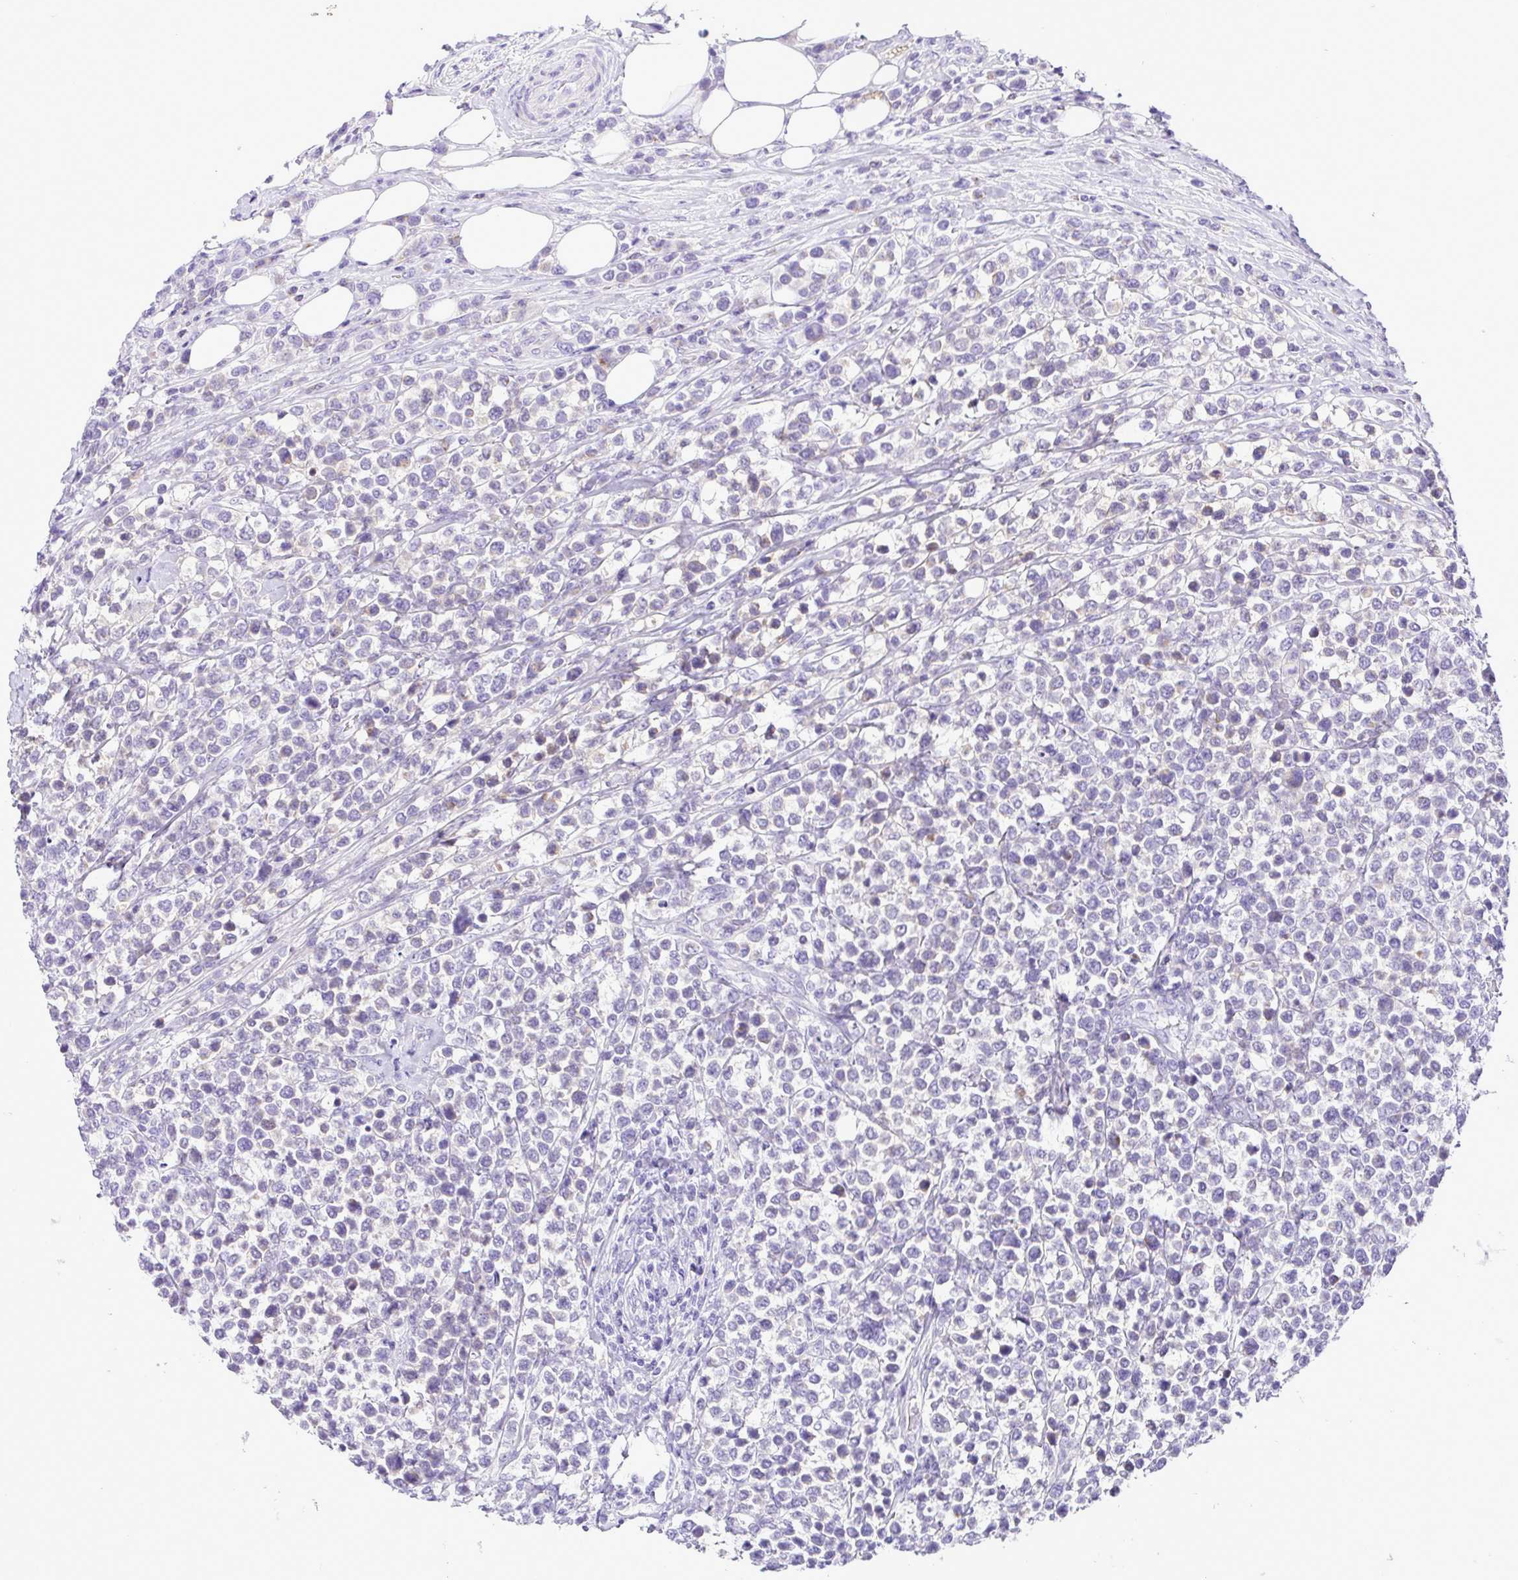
{"staining": {"intensity": "negative", "quantity": "none", "location": "none"}, "tissue": "lymphoma", "cell_type": "Tumor cells", "image_type": "cancer", "snomed": [{"axis": "morphology", "description": "Malignant lymphoma, non-Hodgkin's type, High grade"}, {"axis": "topography", "description": "Soft tissue"}], "caption": "This is a micrograph of immunohistochemistry (IHC) staining of high-grade malignant lymphoma, non-Hodgkin's type, which shows no positivity in tumor cells. (DAB immunohistochemistry with hematoxylin counter stain).", "gene": "SYT1", "patient": {"sex": "female", "age": 56}}